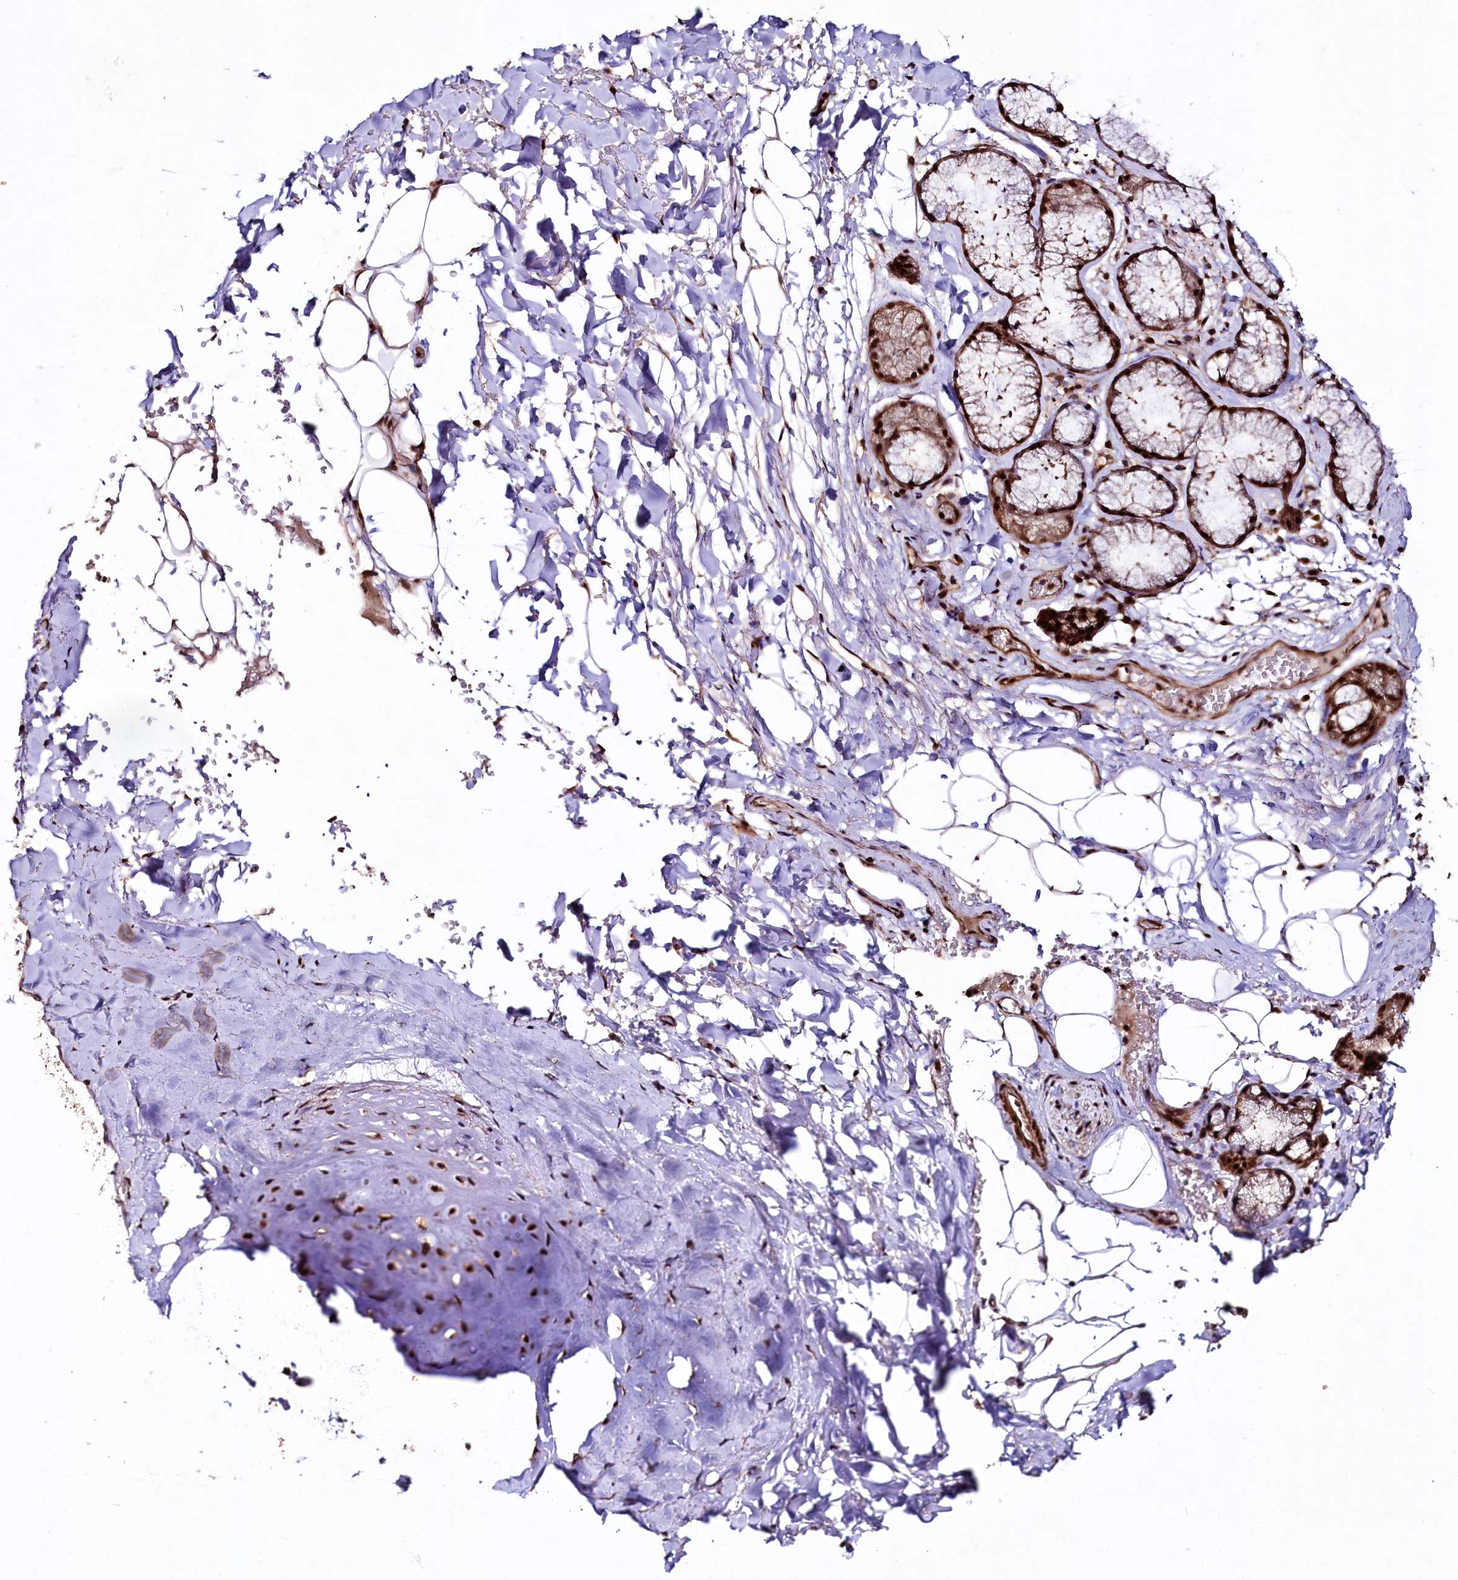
{"staining": {"intensity": "strong", "quantity": ">75%", "location": "nuclear"}, "tissue": "adipose tissue", "cell_type": "Adipocytes", "image_type": "normal", "snomed": [{"axis": "morphology", "description": "Normal tissue, NOS"}, {"axis": "topography", "description": "Cartilage tissue"}], "caption": "A high amount of strong nuclear staining is present in about >75% of adipocytes in normal adipose tissue.", "gene": "SFSWAP", "patient": {"sex": "female", "age": 63}}